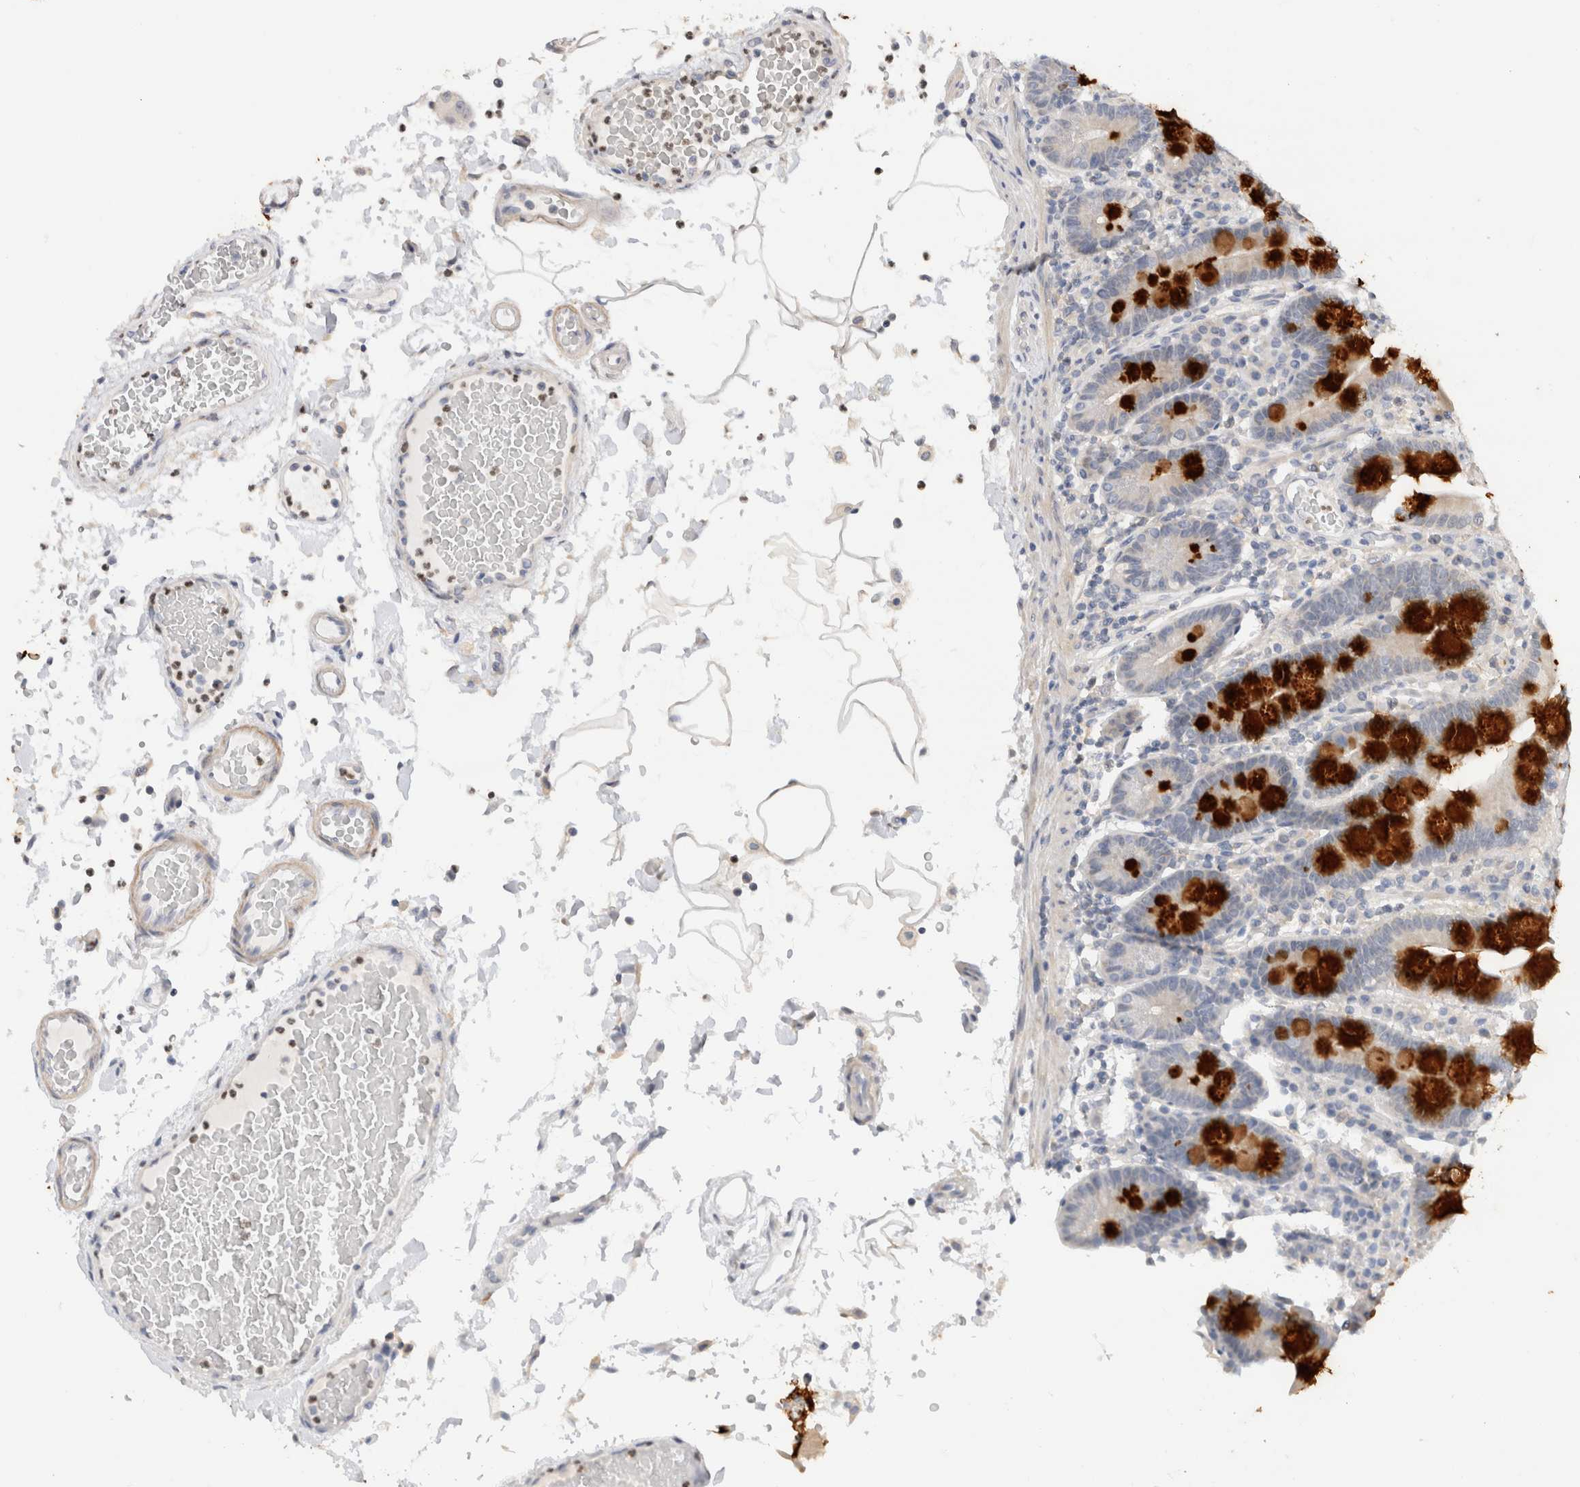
{"staining": {"intensity": "strong", "quantity": "25%-75%", "location": "cytoplasmic/membranous"}, "tissue": "duodenum", "cell_type": "Glandular cells", "image_type": "normal", "snomed": [{"axis": "morphology", "description": "Normal tissue, NOS"}, {"axis": "topography", "description": "Small intestine, NOS"}], "caption": "High-power microscopy captured an immunohistochemistry (IHC) histopathology image of normal duodenum, revealing strong cytoplasmic/membranous expression in about 25%-75% of glandular cells.", "gene": "ADAM30", "patient": {"sex": "female", "age": 71}}